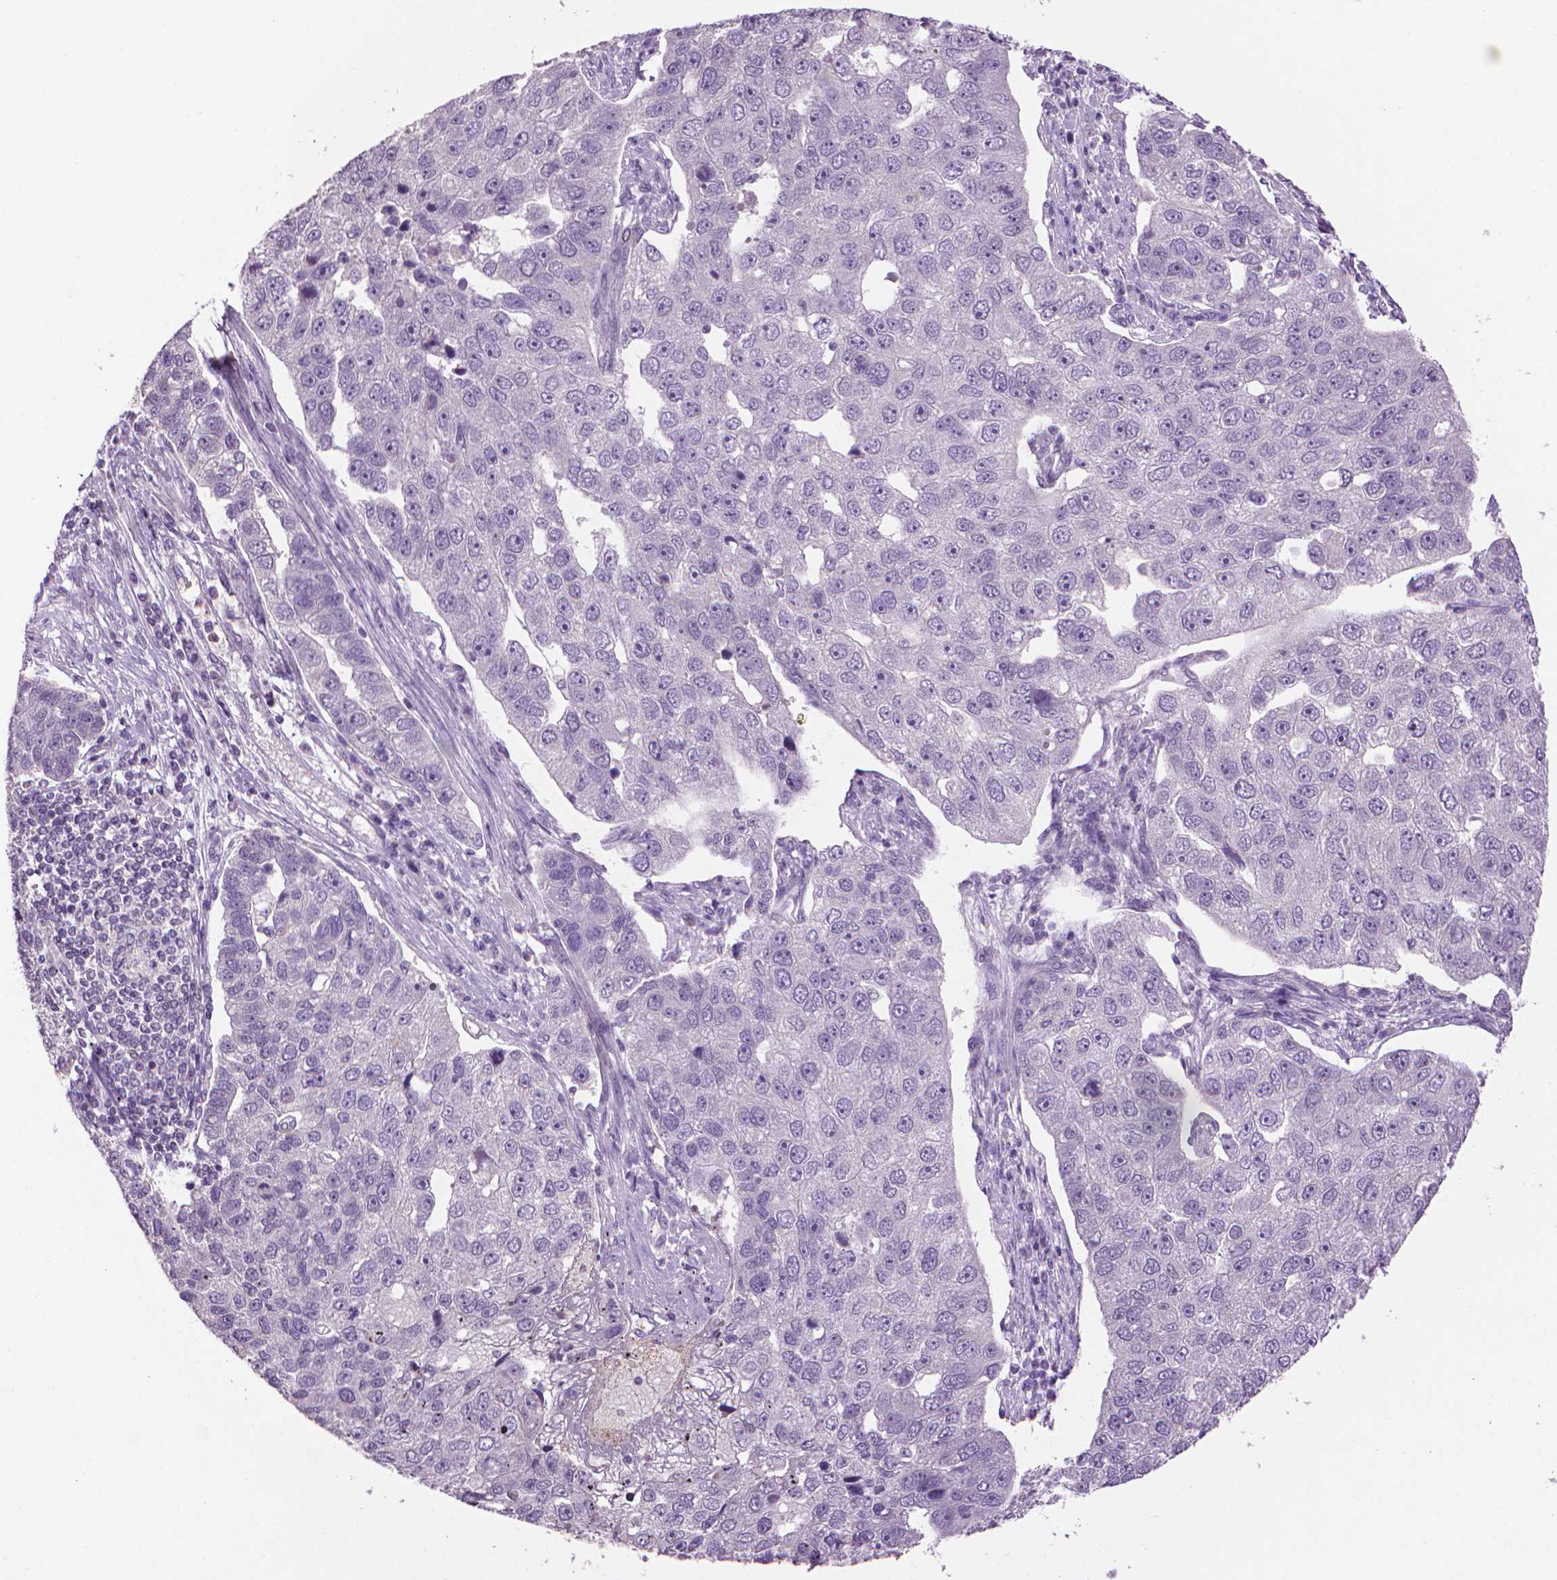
{"staining": {"intensity": "negative", "quantity": "none", "location": "none"}, "tissue": "pancreatic cancer", "cell_type": "Tumor cells", "image_type": "cancer", "snomed": [{"axis": "morphology", "description": "Adenocarcinoma, NOS"}, {"axis": "topography", "description": "Pancreas"}], "caption": "Tumor cells are negative for protein expression in human adenocarcinoma (pancreatic).", "gene": "CDKN2D", "patient": {"sex": "female", "age": 61}}